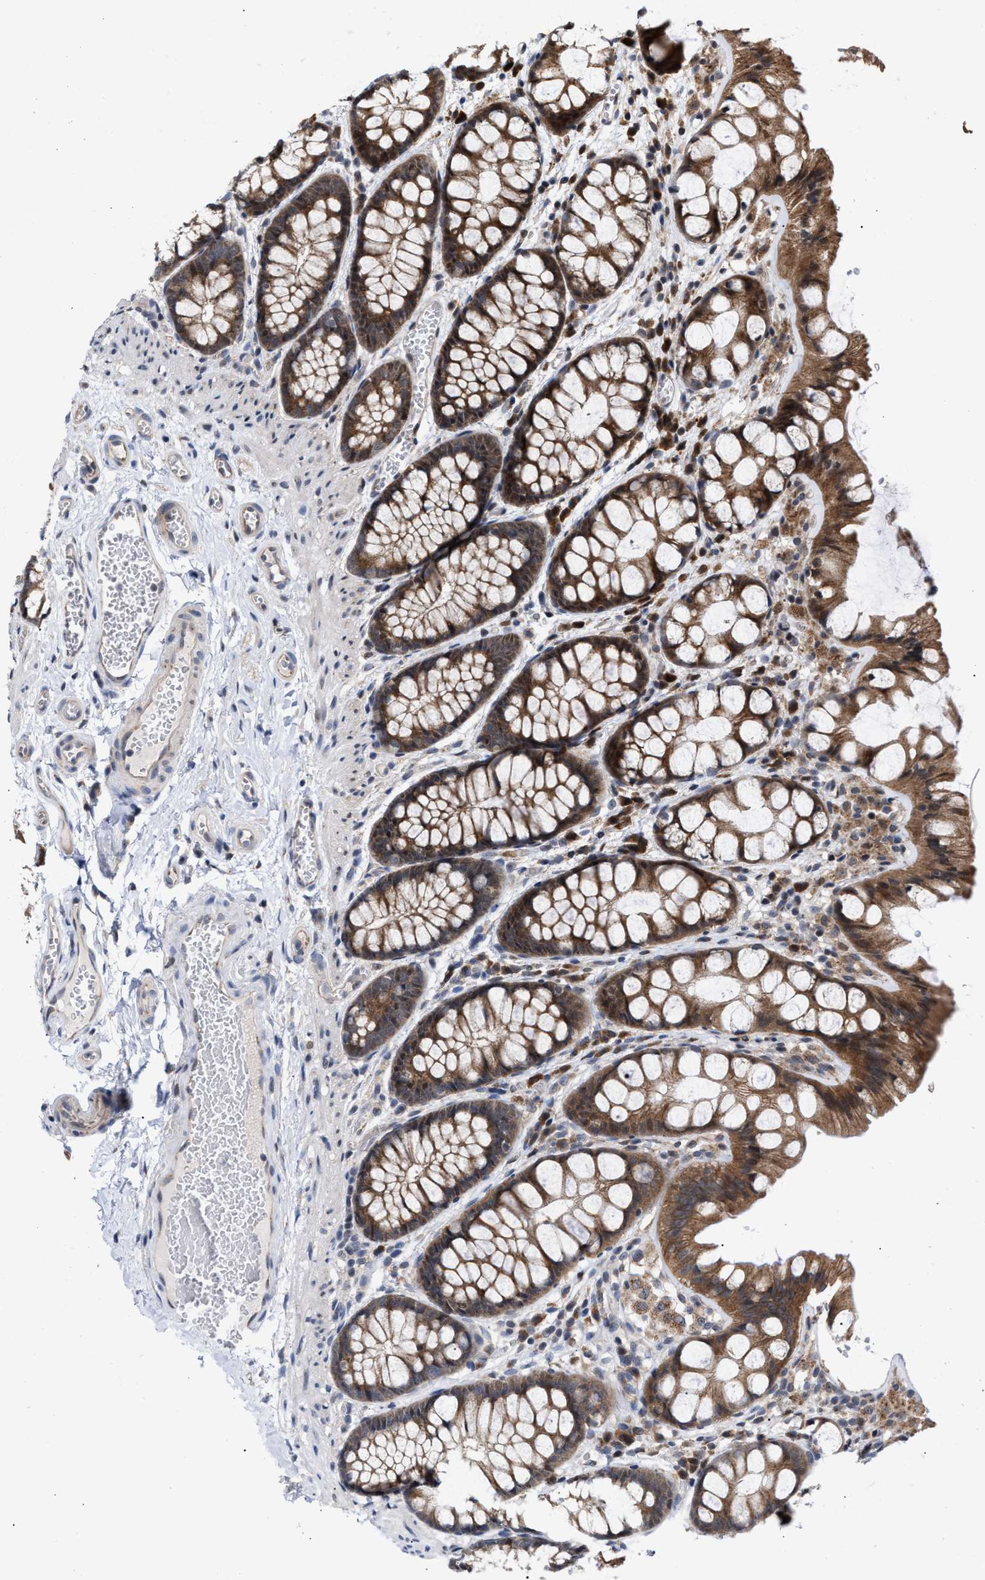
{"staining": {"intensity": "weak", "quantity": ">75%", "location": "cytoplasmic/membranous"}, "tissue": "colon", "cell_type": "Endothelial cells", "image_type": "normal", "snomed": [{"axis": "morphology", "description": "Normal tissue, NOS"}, {"axis": "topography", "description": "Colon"}], "caption": "Colon stained with a brown dye displays weak cytoplasmic/membranous positive expression in about >75% of endothelial cells.", "gene": "MKNK2", "patient": {"sex": "male", "age": 47}}